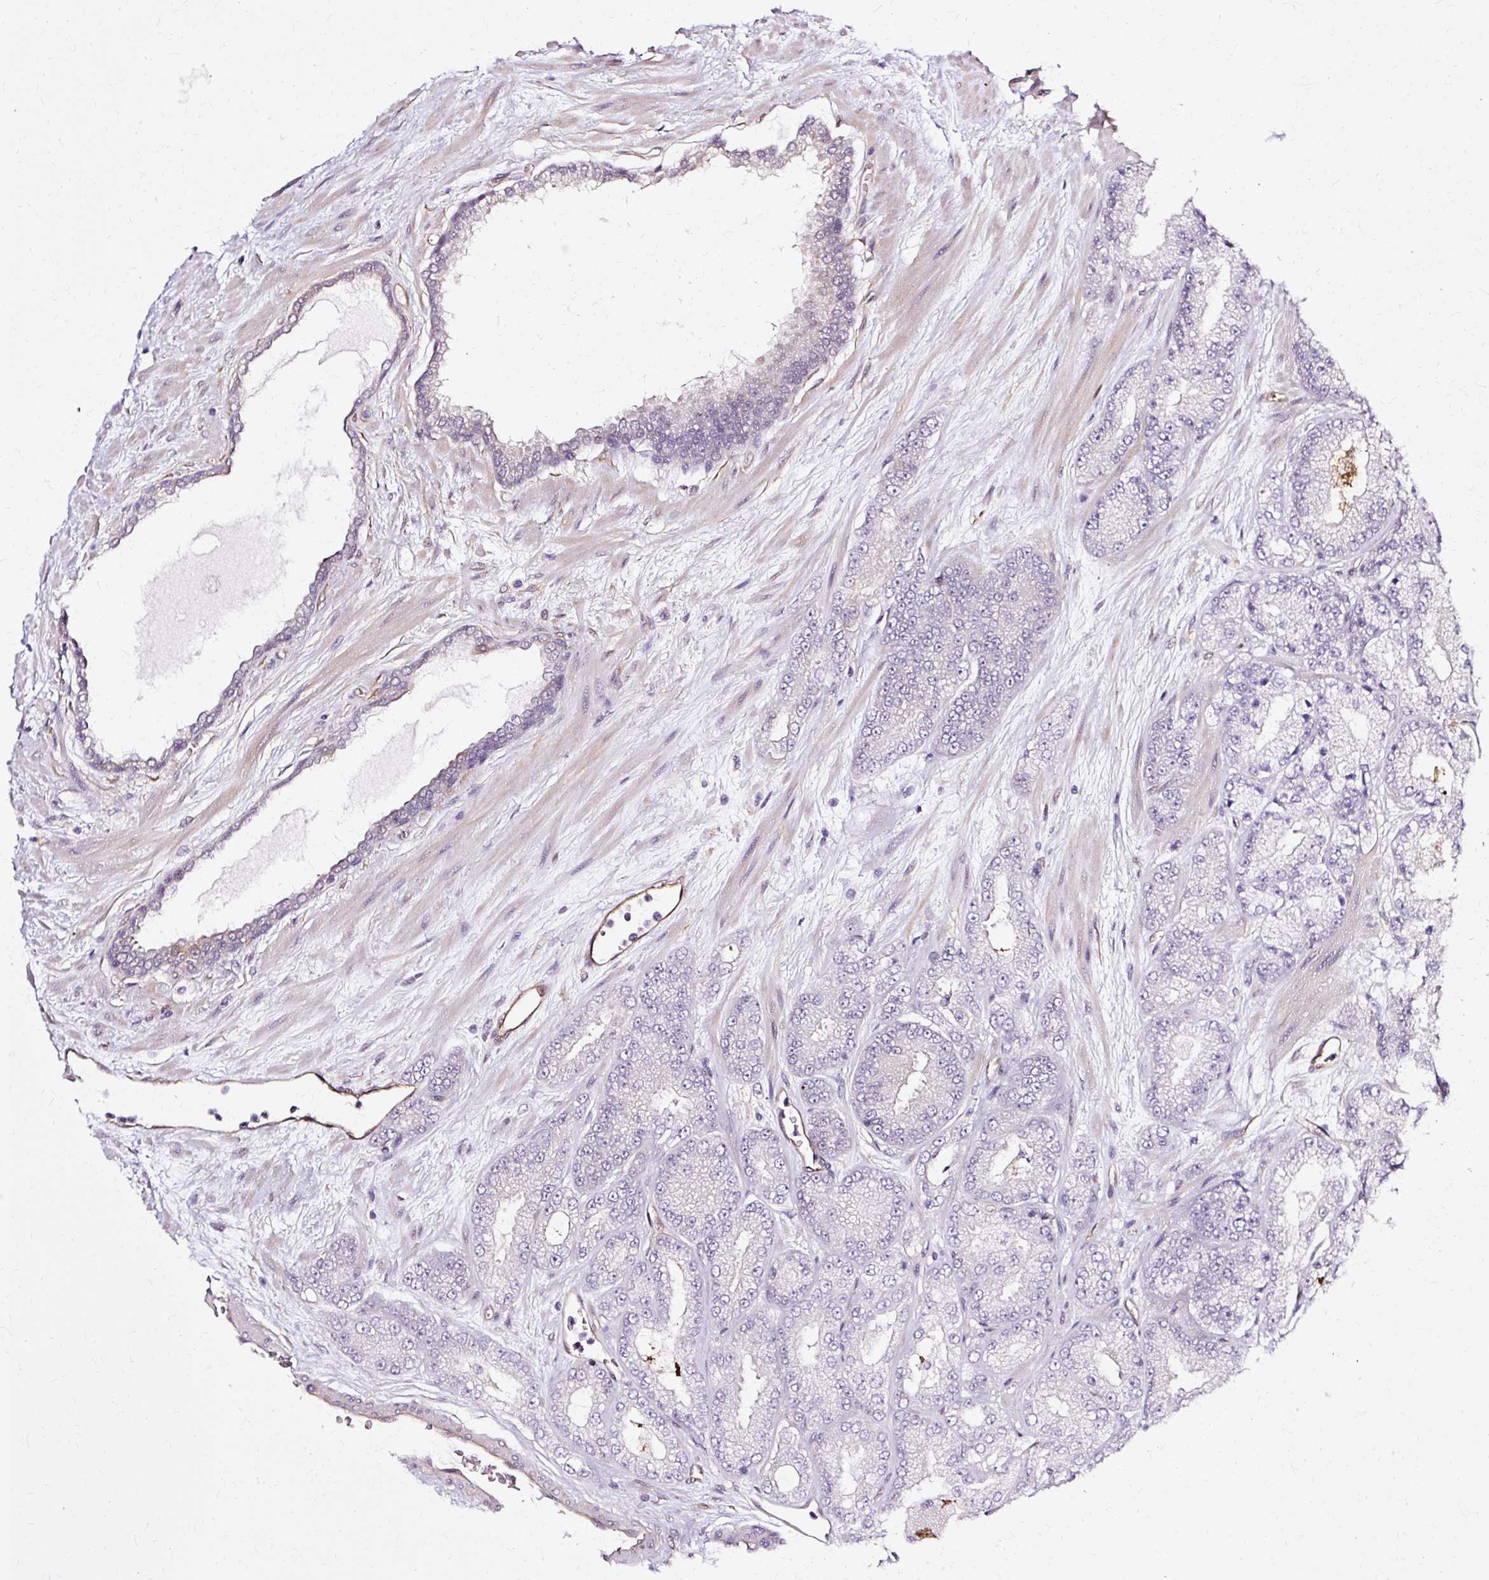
{"staining": {"intensity": "negative", "quantity": "none", "location": "none"}, "tissue": "prostate cancer", "cell_type": "Tumor cells", "image_type": "cancer", "snomed": [{"axis": "morphology", "description": "Adenocarcinoma, High grade"}, {"axis": "topography", "description": "Prostate"}], "caption": "Prostate cancer was stained to show a protein in brown. There is no significant staining in tumor cells.", "gene": "CNN3", "patient": {"sex": "male", "age": 68}}